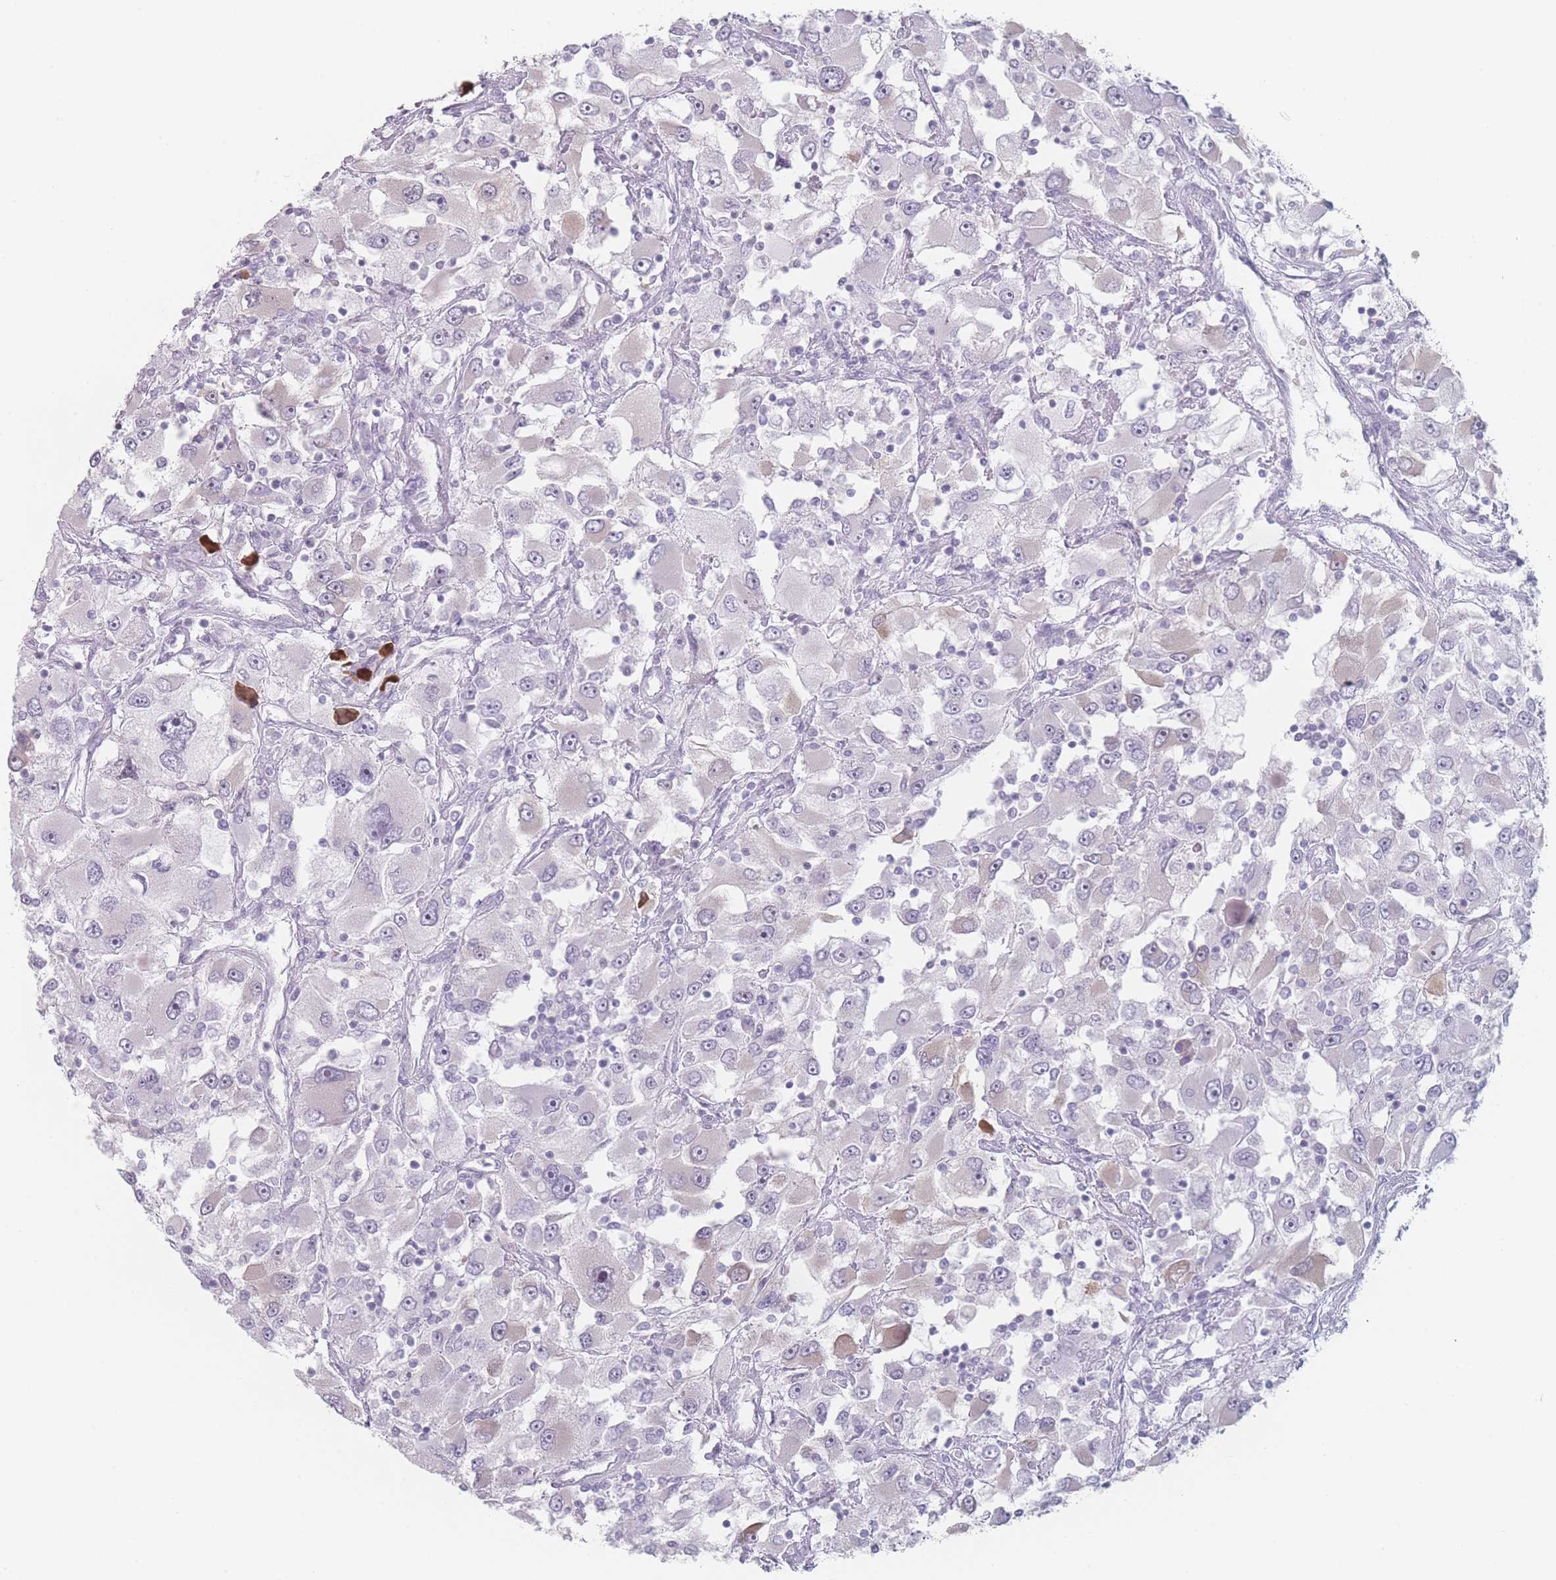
{"staining": {"intensity": "negative", "quantity": "none", "location": "none"}, "tissue": "renal cancer", "cell_type": "Tumor cells", "image_type": "cancer", "snomed": [{"axis": "morphology", "description": "Adenocarcinoma, NOS"}, {"axis": "topography", "description": "Kidney"}], "caption": "Tumor cells show no significant protein positivity in renal cancer (adenocarcinoma).", "gene": "RNF4", "patient": {"sex": "female", "age": 52}}